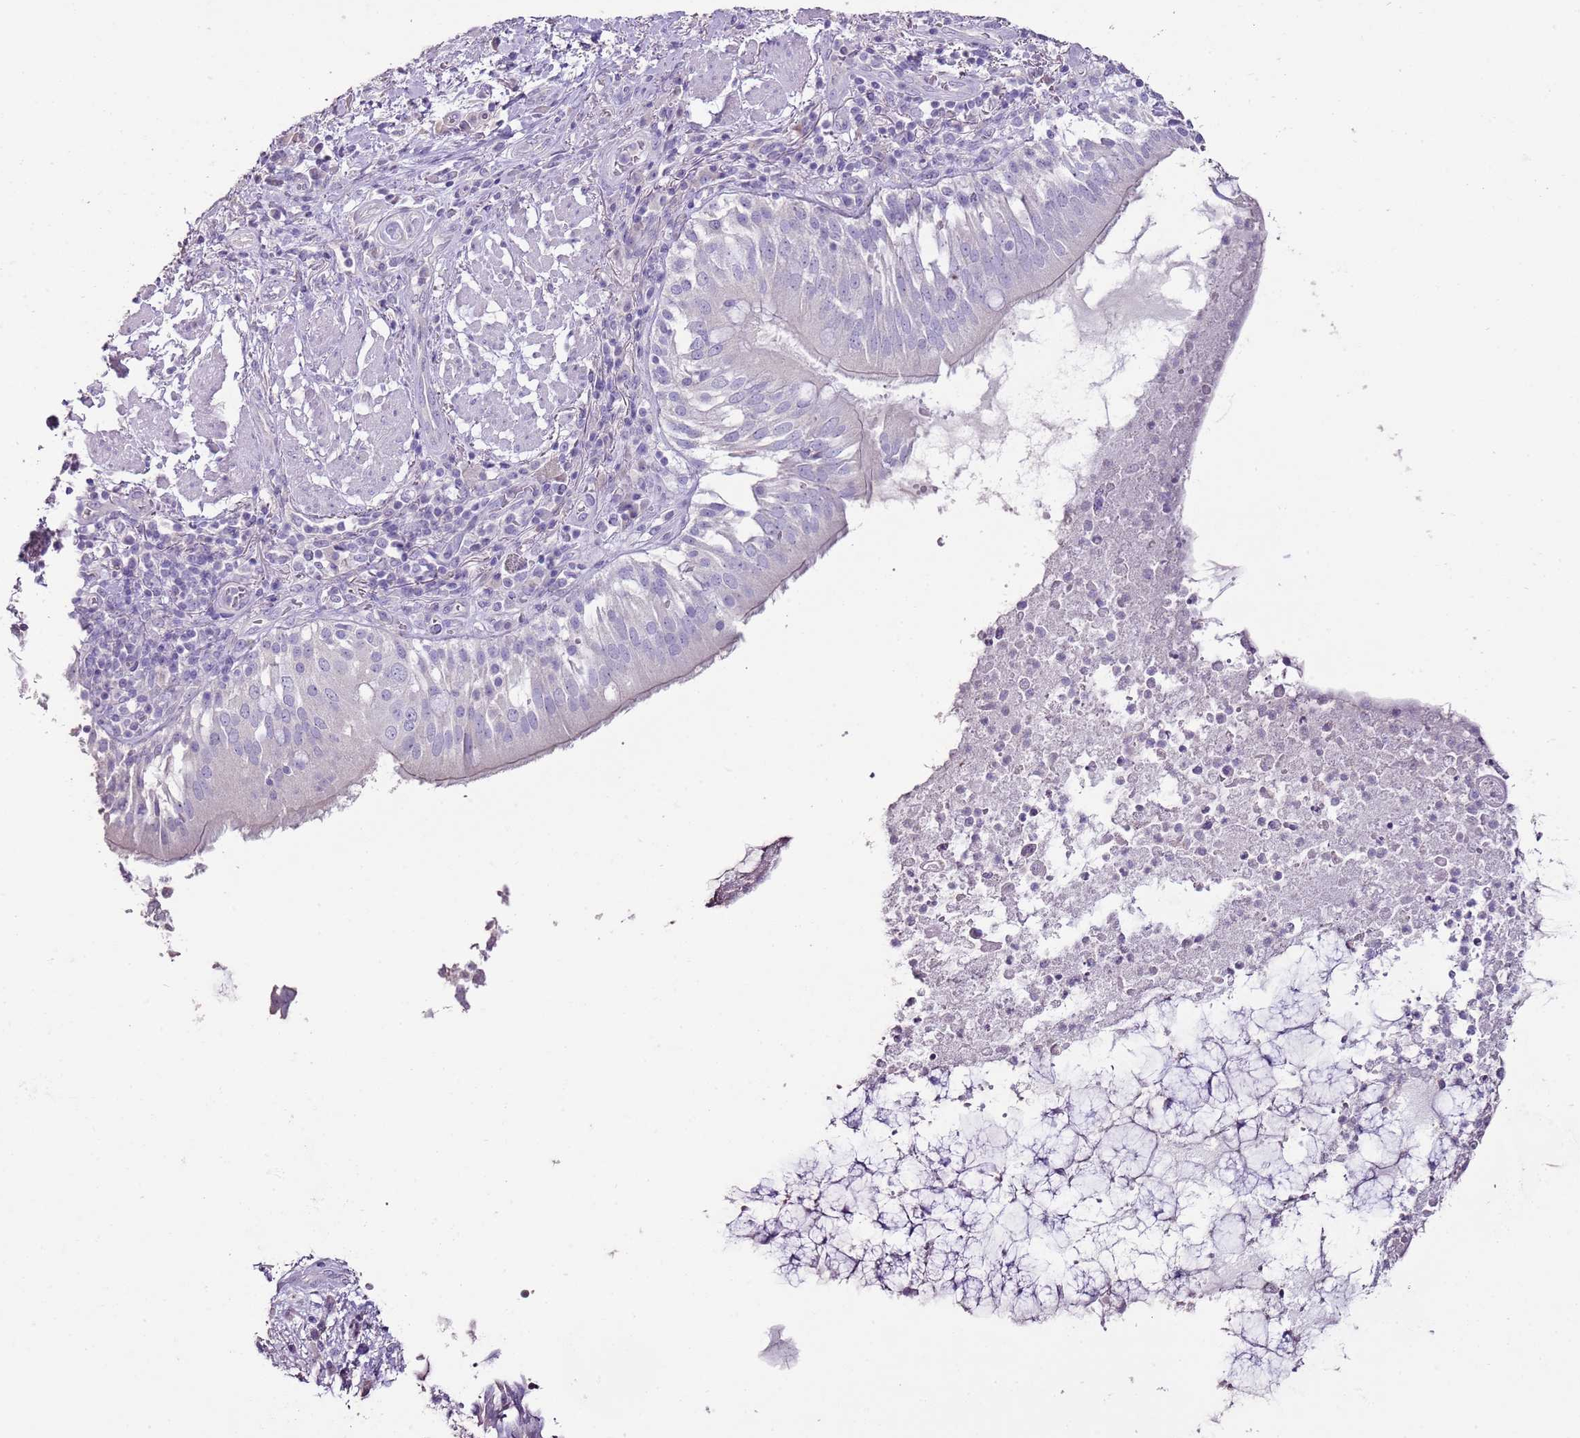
{"staining": {"intensity": "negative", "quantity": "none", "location": "none"}, "tissue": "adipose tissue", "cell_type": "Adipocytes", "image_type": "normal", "snomed": [{"axis": "morphology", "description": "Normal tissue, NOS"}, {"axis": "morphology", "description": "Squamous cell carcinoma, NOS"}, {"axis": "topography", "description": "Bronchus"}, {"axis": "topography", "description": "Lung"}], "caption": "IHC image of unremarkable adipose tissue: adipose tissue stained with DAB (3,3'-diaminobenzidine) displays no significant protein staining in adipocytes.", "gene": "BLOC1S2", "patient": {"sex": "male", "age": 64}}